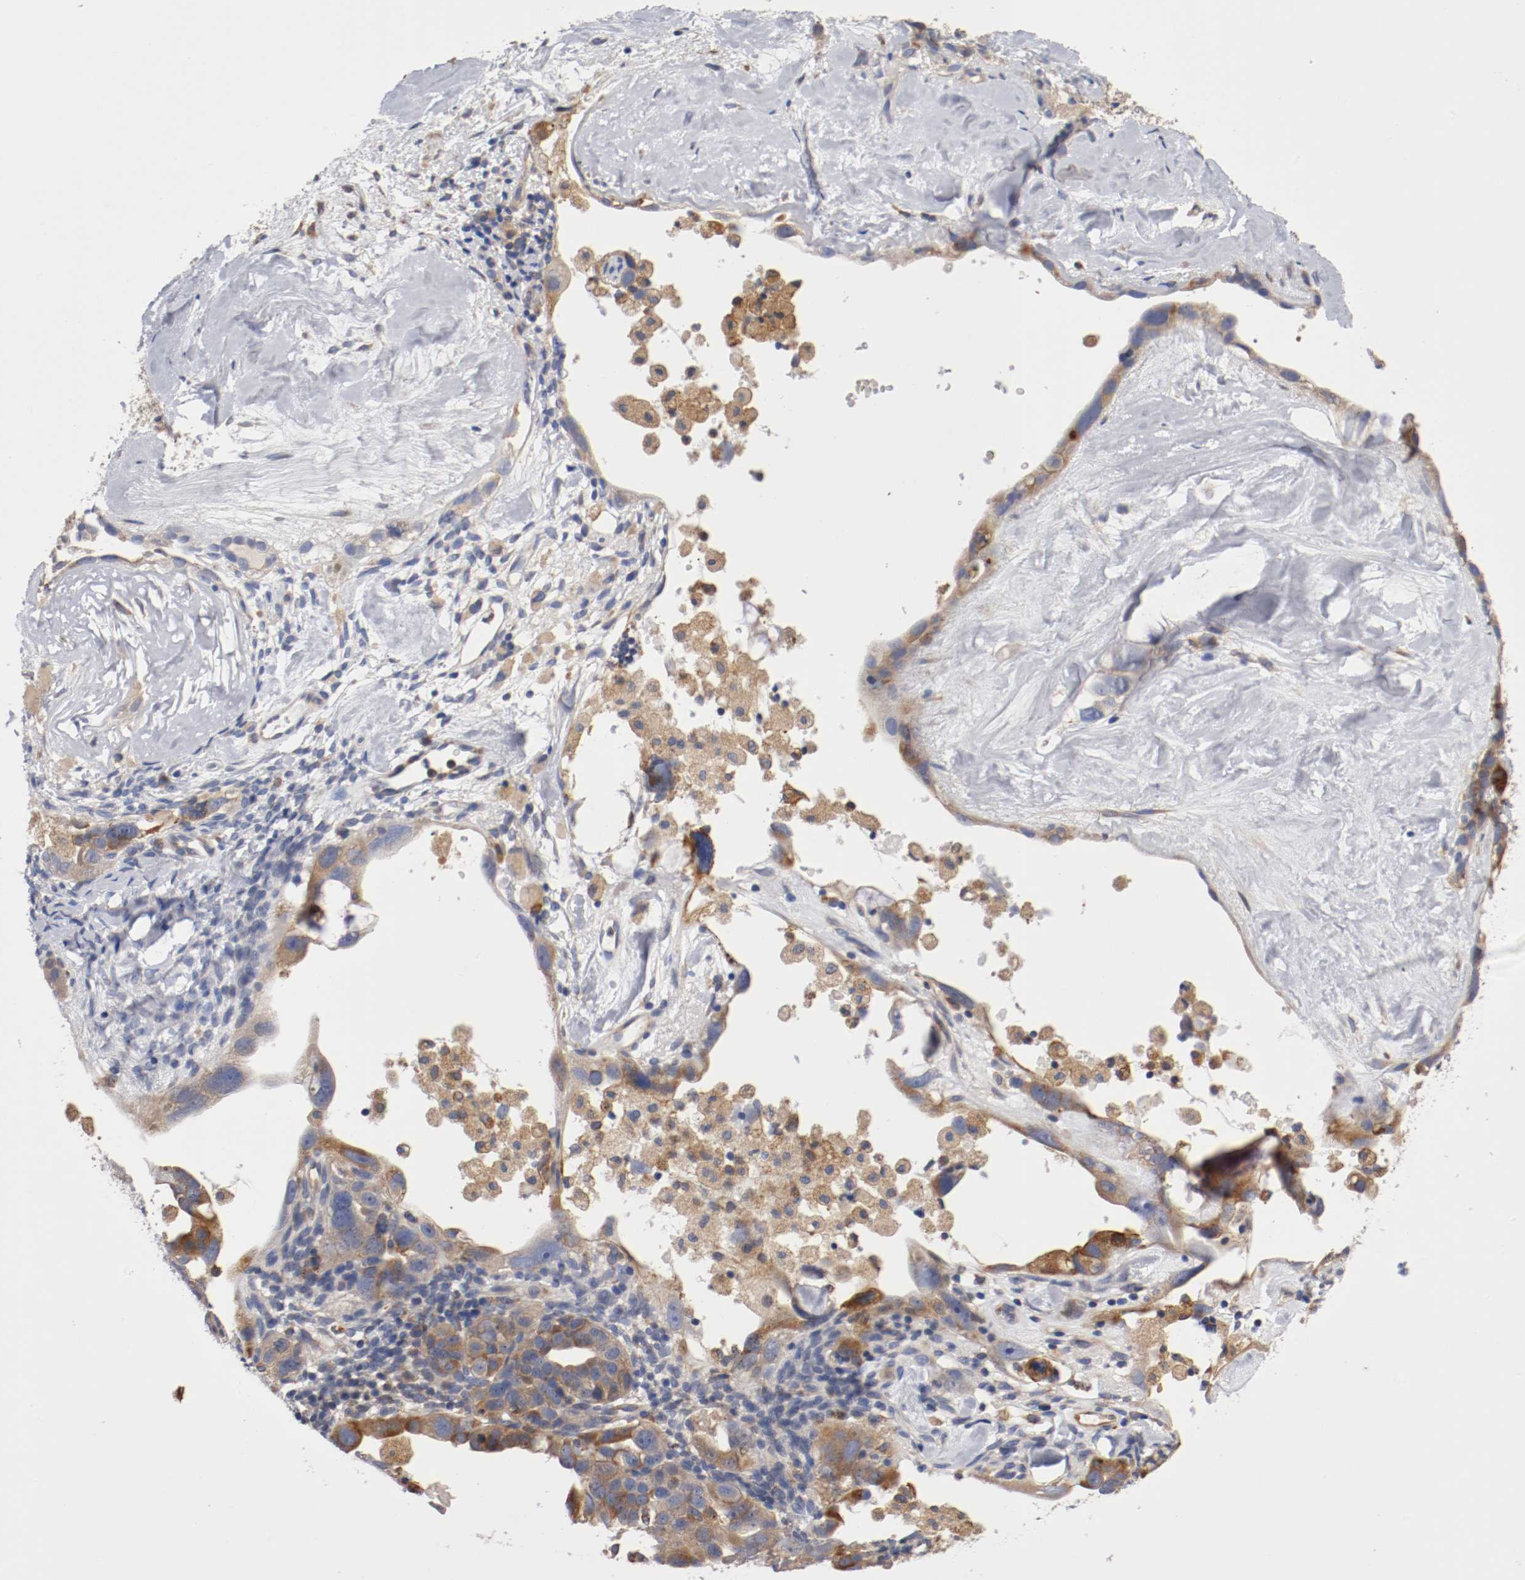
{"staining": {"intensity": "moderate", "quantity": ">75%", "location": "cytoplasmic/membranous"}, "tissue": "ovarian cancer", "cell_type": "Tumor cells", "image_type": "cancer", "snomed": [{"axis": "morphology", "description": "Cystadenocarcinoma, serous, NOS"}, {"axis": "topography", "description": "Ovary"}], "caption": "There is medium levels of moderate cytoplasmic/membranous staining in tumor cells of ovarian serous cystadenocarcinoma, as demonstrated by immunohistochemical staining (brown color).", "gene": "TNFSF13", "patient": {"sex": "female", "age": 66}}